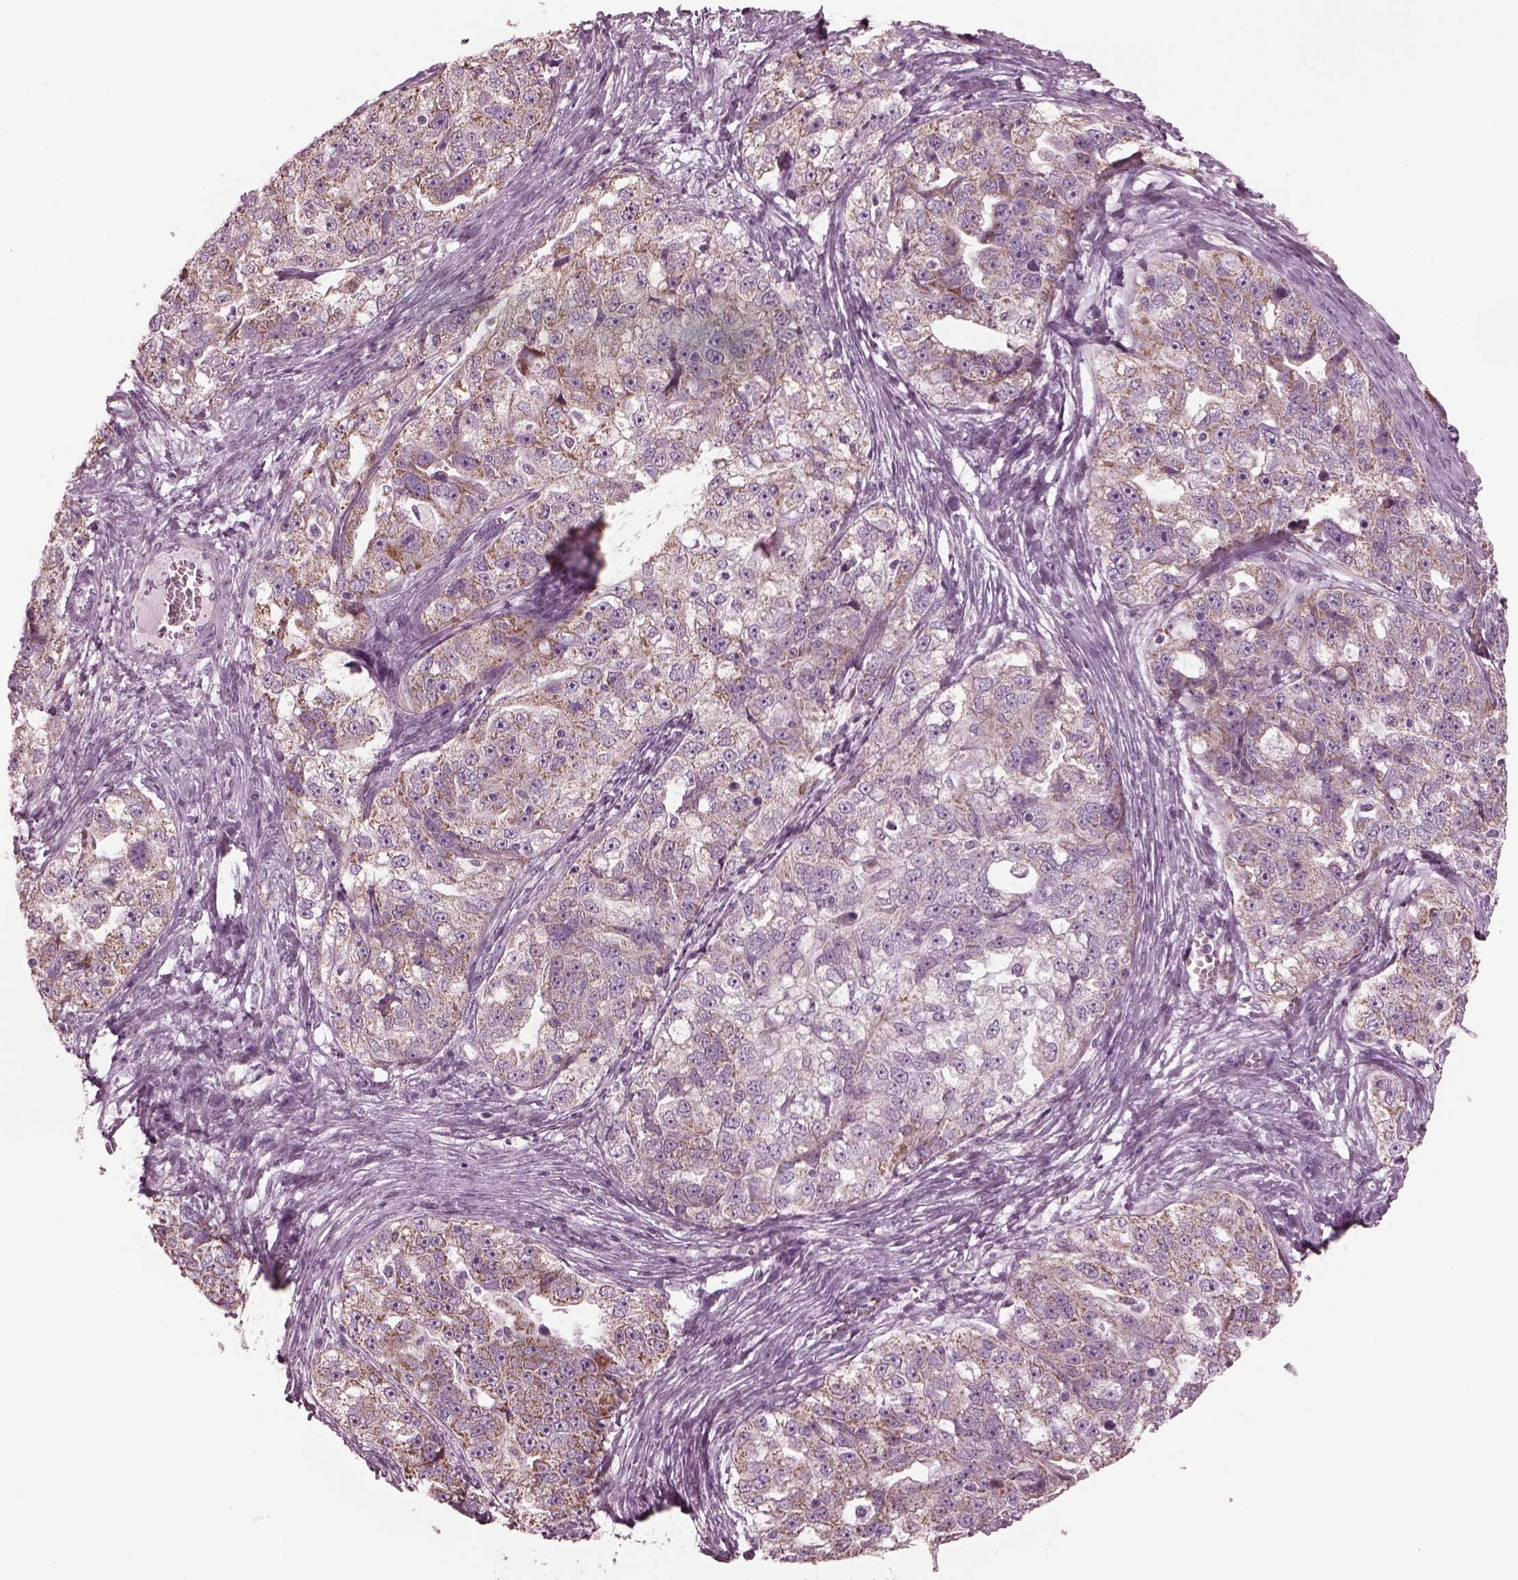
{"staining": {"intensity": "moderate", "quantity": "<25%", "location": "cytoplasmic/membranous"}, "tissue": "ovarian cancer", "cell_type": "Tumor cells", "image_type": "cancer", "snomed": [{"axis": "morphology", "description": "Cystadenocarcinoma, serous, NOS"}, {"axis": "topography", "description": "Ovary"}], "caption": "Immunohistochemical staining of human serous cystadenocarcinoma (ovarian) exhibits low levels of moderate cytoplasmic/membranous expression in approximately <25% of tumor cells. The staining is performed using DAB (3,3'-diaminobenzidine) brown chromogen to label protein expression. The nuclei are counter-stained blue using hematoxylin.", "gene": "CELSR3", "patient": {"sex": "female", "age": 51}}